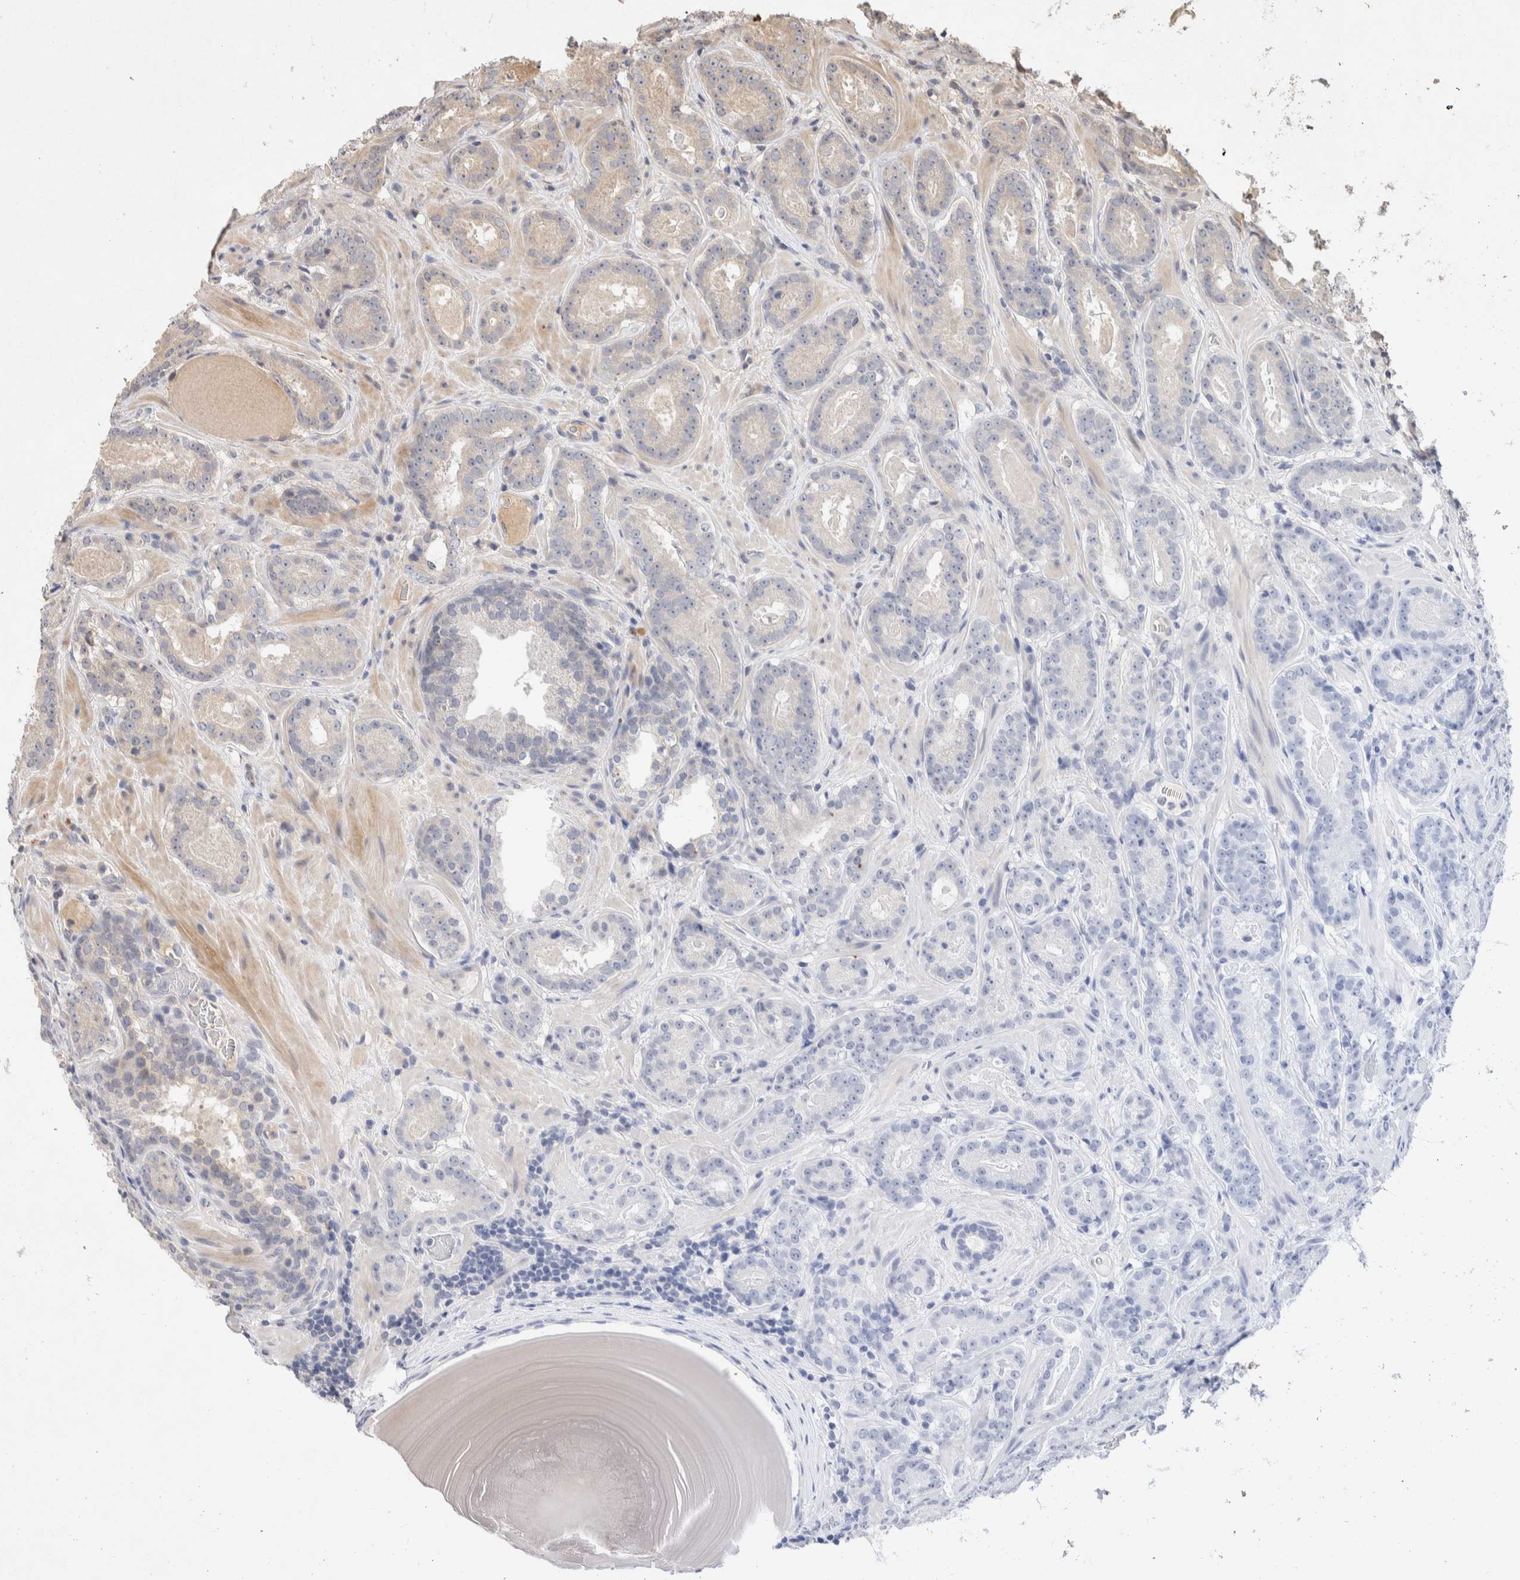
{"staining": {"intensity": "weak", "quantity": "<25%", "location": "cytoplasmic/membranous"}, "tissue": "prostate cancer", "cell_type": "Tumor cells", "image_type": "cancer", "snomed": [{"axis": "morphology", "description": "Adenocarcinoma, Low grade"}, {"axis": "topography", "description": "Prostate"}], "caption": "Low-grade adenocarcinoma (prostate) was stained to show a protein in brown. There is no significant positivity in tumor cells.", "gene": "NSMAF", "patient": {"sex": "male", "age": 69}}